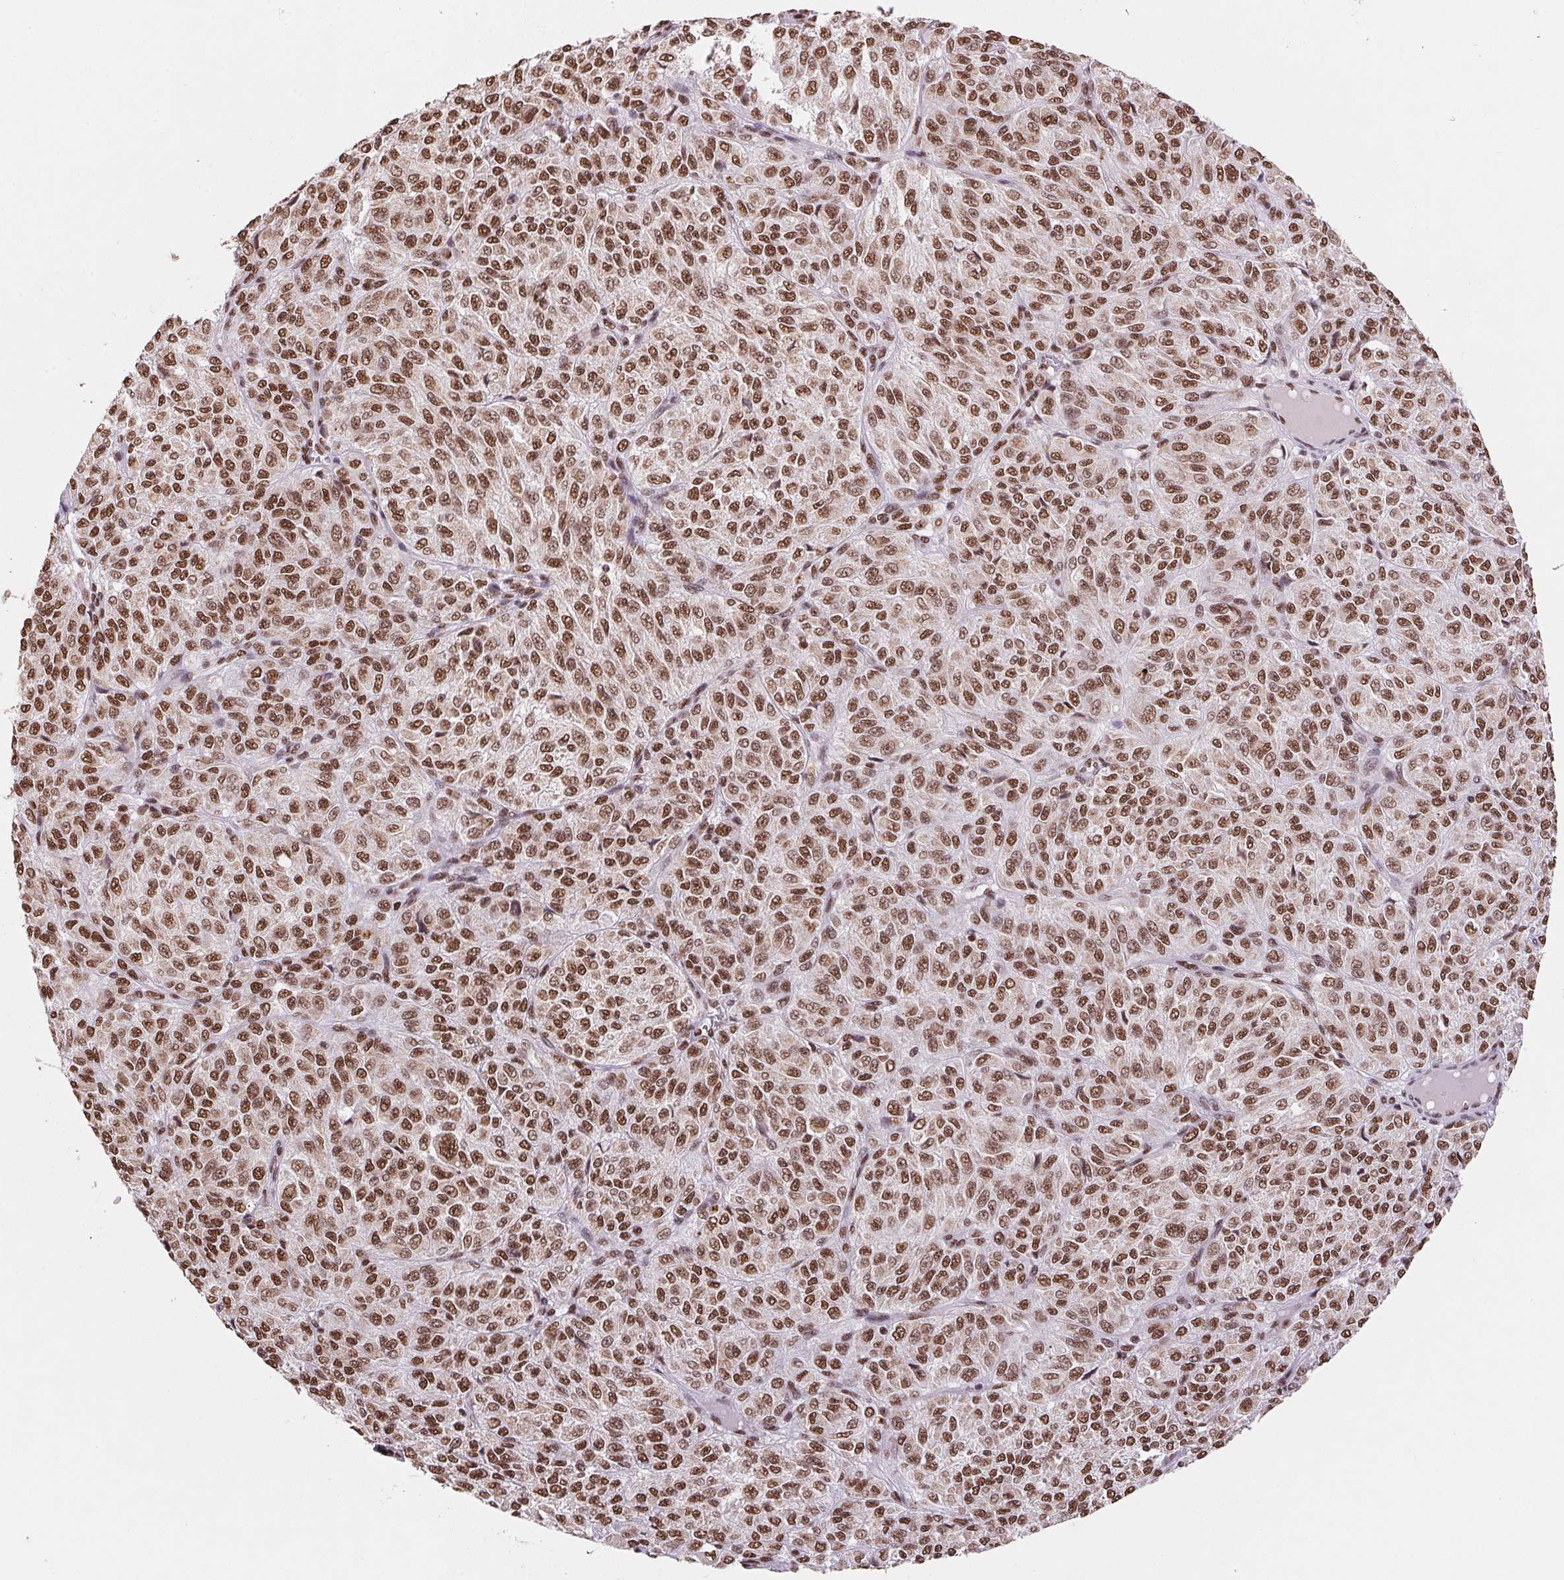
{"staining": {"intensity": "moderate", "quantity": ">75%", "location": "nuclear"}, "tissue": "melanoma", "cell_type": "Tumor cells", "image_type": "cancer", "snomed": [{"axis": "morphology", "description": "Malignant melanoma, Metastatic site"}, {"axis": "topography", "description": "Brain"}], "caption": "There is medium levels of moderate nuclear positivity in tumor cells of melanoma, as demonstrated by immunohistochemical staining (brown color).", "gene": "SNRPG", "patient": {"sex": "female", "age": 56}}